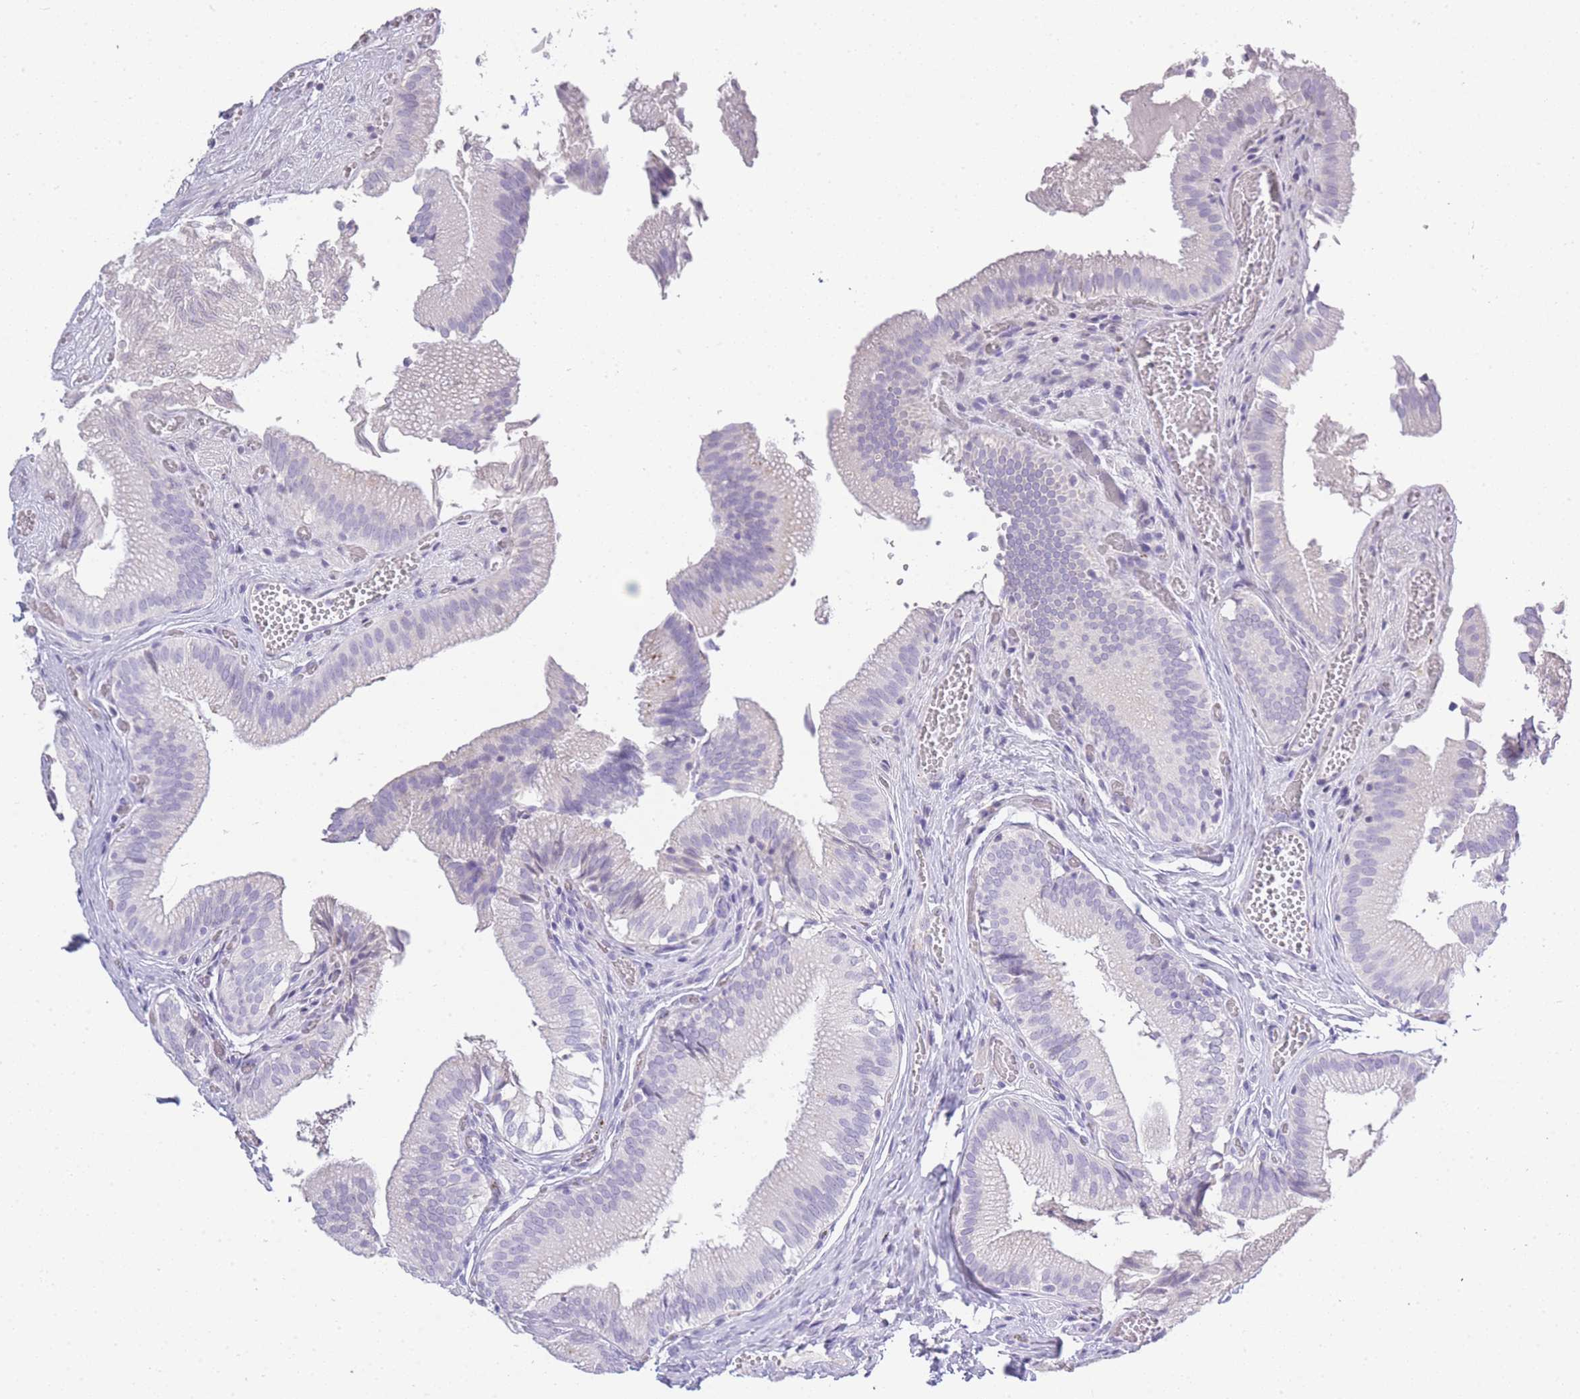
{"staining": {"intensity": "negative", "quantity": "none", "location": "none"}, "tissue": "gallbladder", "cell_type": "Glandular cells", "image_type": "normal", "snomed": [{"axis": "morphology", "description": "Normal tissue, NOS"}, {"axis": "topography", "description": "Gallbladder"}, {"axis": "topography", "description": "Peripheral nerve tissue"}], "caption": "High magnification brightfield microscopy of normal gallbladder stained with DAB (3,3'-diaminobenzidine) (brown) and counterstained with hematoxylin (blue): glandular cells show no significant positivity.", "gene": "RHO", "patient": {"sex": "male", "age": 17}}